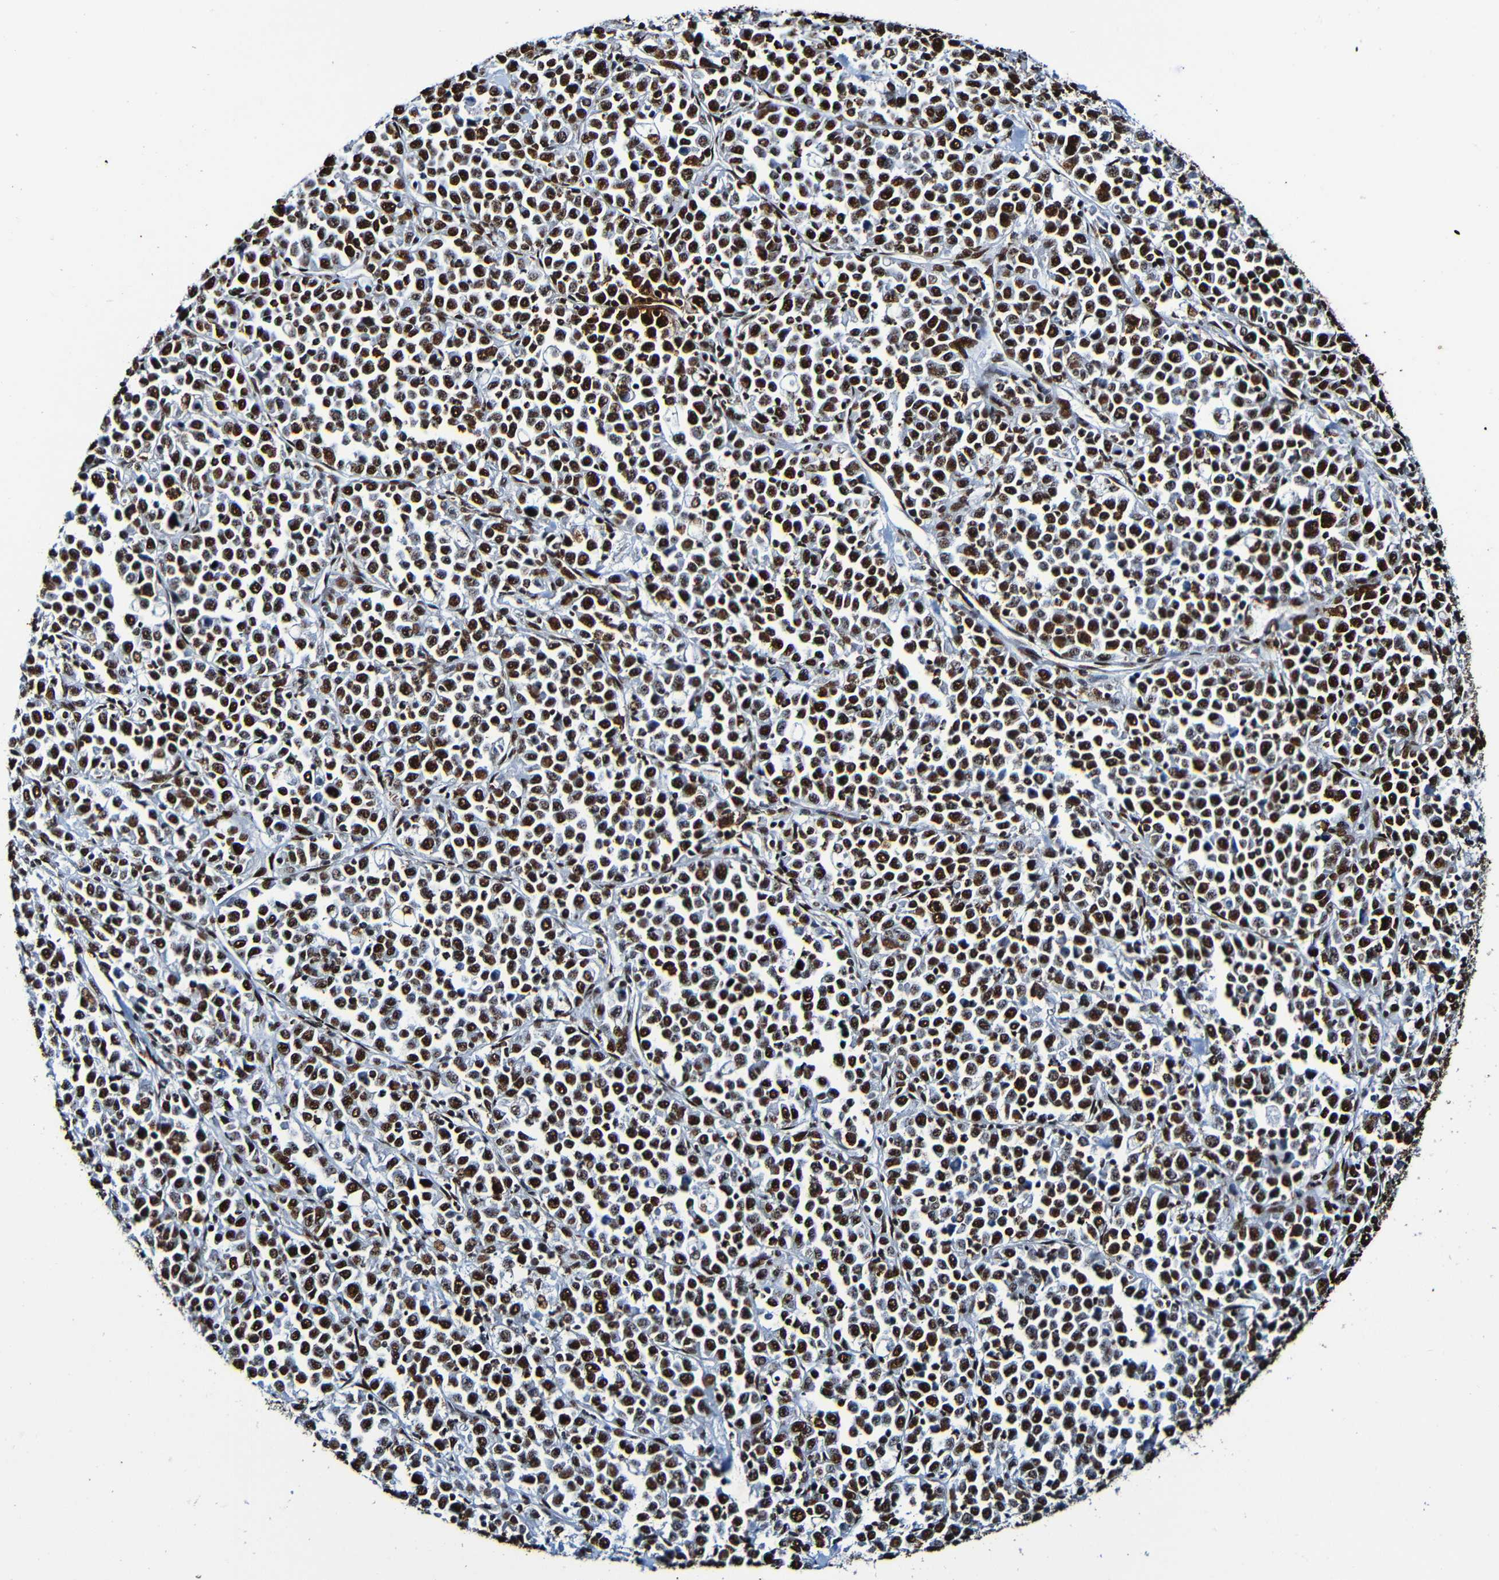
{"staining": {"intensity": "strong", "quantity": ">75%", "location": "nuclear"}, "tissue": "stomach cancer", "cell_type": "Tumor cells", "image_type": "cancer", "snomed": [{"axis": "morphology", "description": "Normal tissue, NOS"}, {"axis": "morphology", "description": "Adenocarcinoma, NOS"}, {"axis": "topography", "description": "Stomach, upper"}, {"axis": "topography", "description": "Stomach"}], "caption": "There is high levels of strong nuclear positivity in tumor cells of stomach adenocarcinoma, as demonstrated by immunohistochemical staining (brown color).", "gene": "SRSF3", "patient": {"sex": "male", "age": 59}}